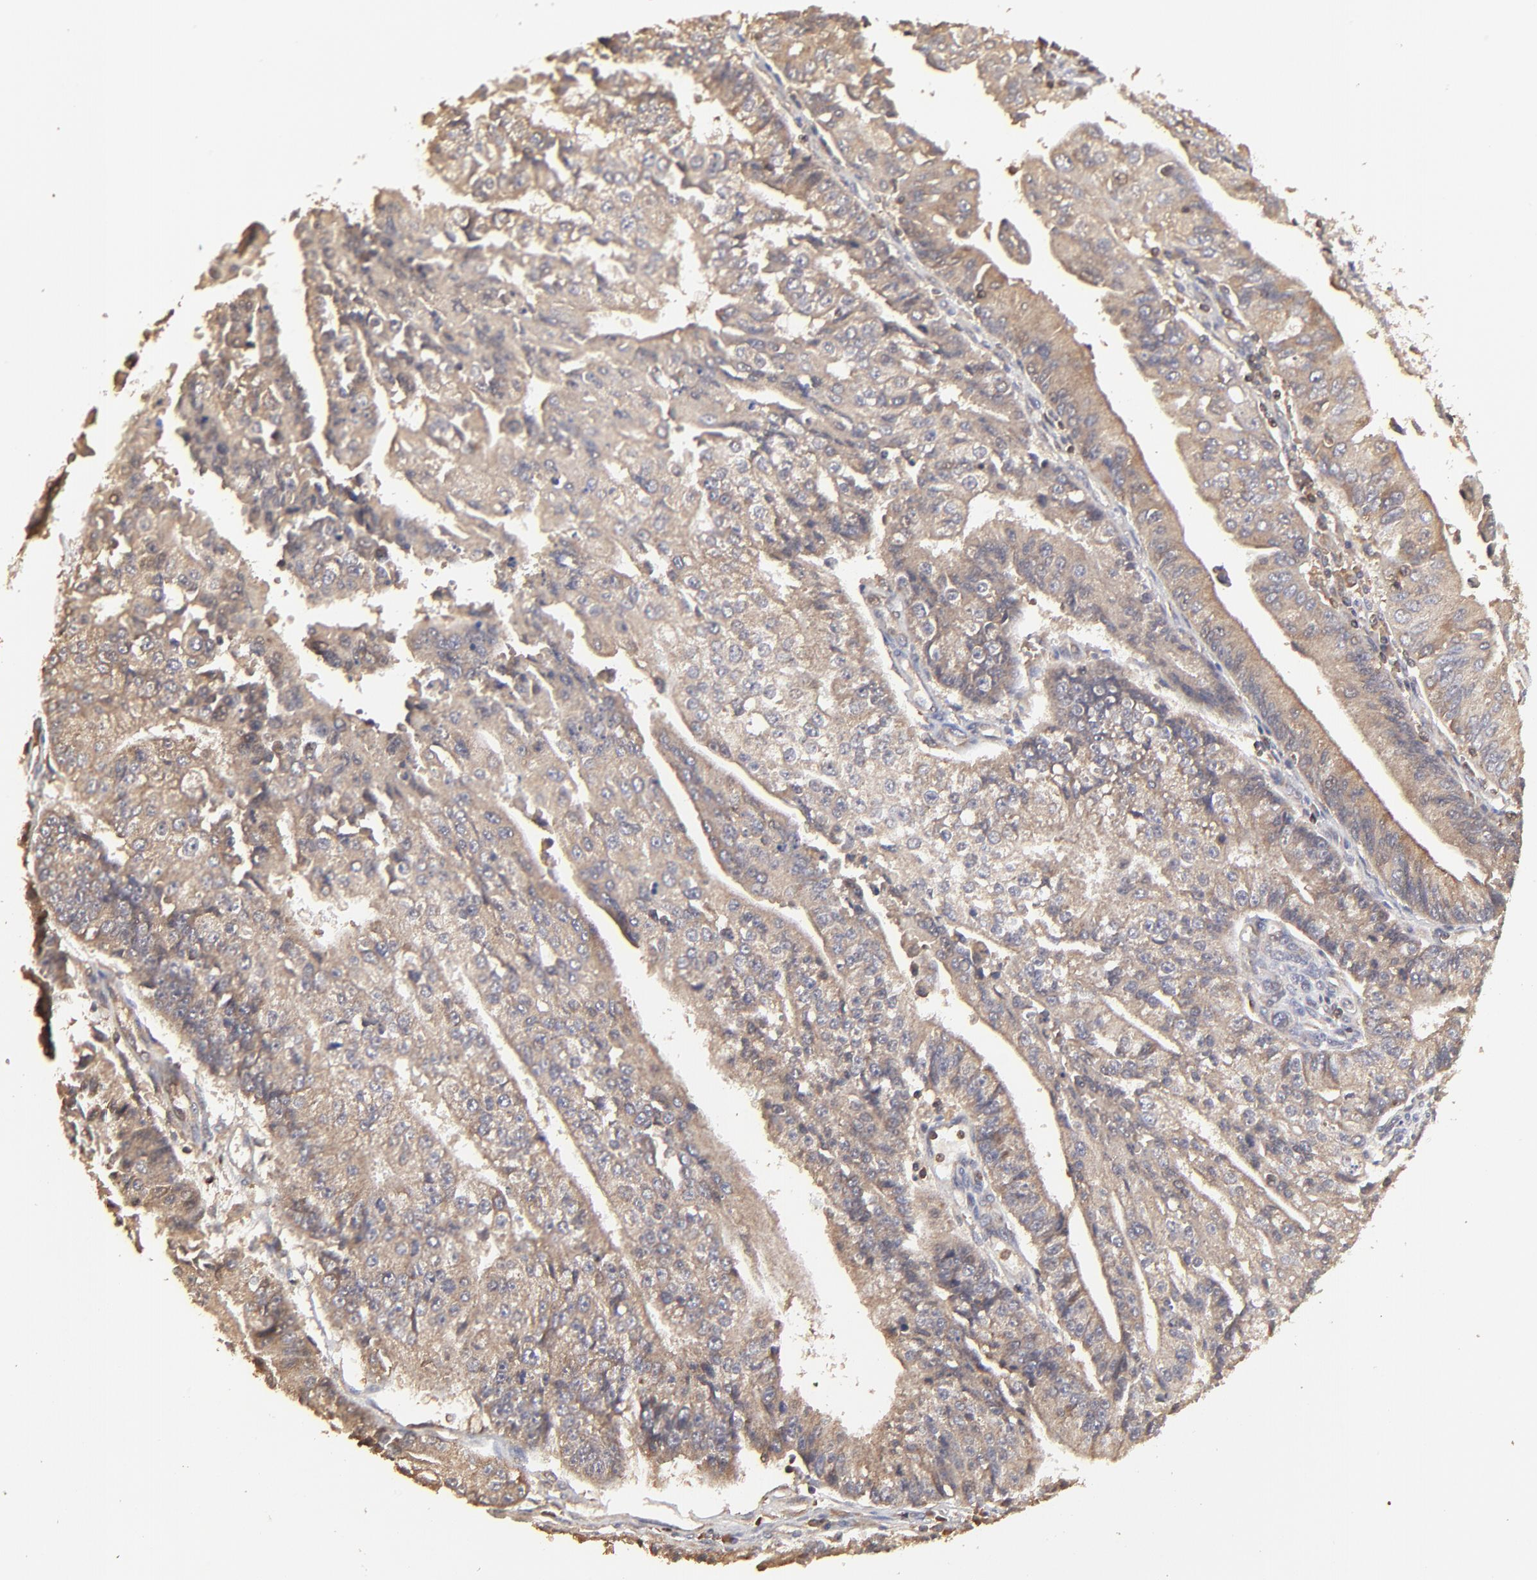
{"staining": {"intensity": "moderate", "quantity": ">75%", "location": "cytoplasmic/membranous"}, "tissue": "endometrial cancer", "cell_type": "Tumor cells", "image_type": "cancer", "snomed": [{"axis": "morphology", "description": "Adenocarcinoma, NOS"}, {"axis": "topography", "description": "Endometrium"}], "caption": "The immunohistochemical stain labels moderate cytoplasmic/membranous expression in tumor cells of endometrial adenocarcinoma tissue.", "gene": "STON2", "patient": {"sex": "female", "age": 75}}